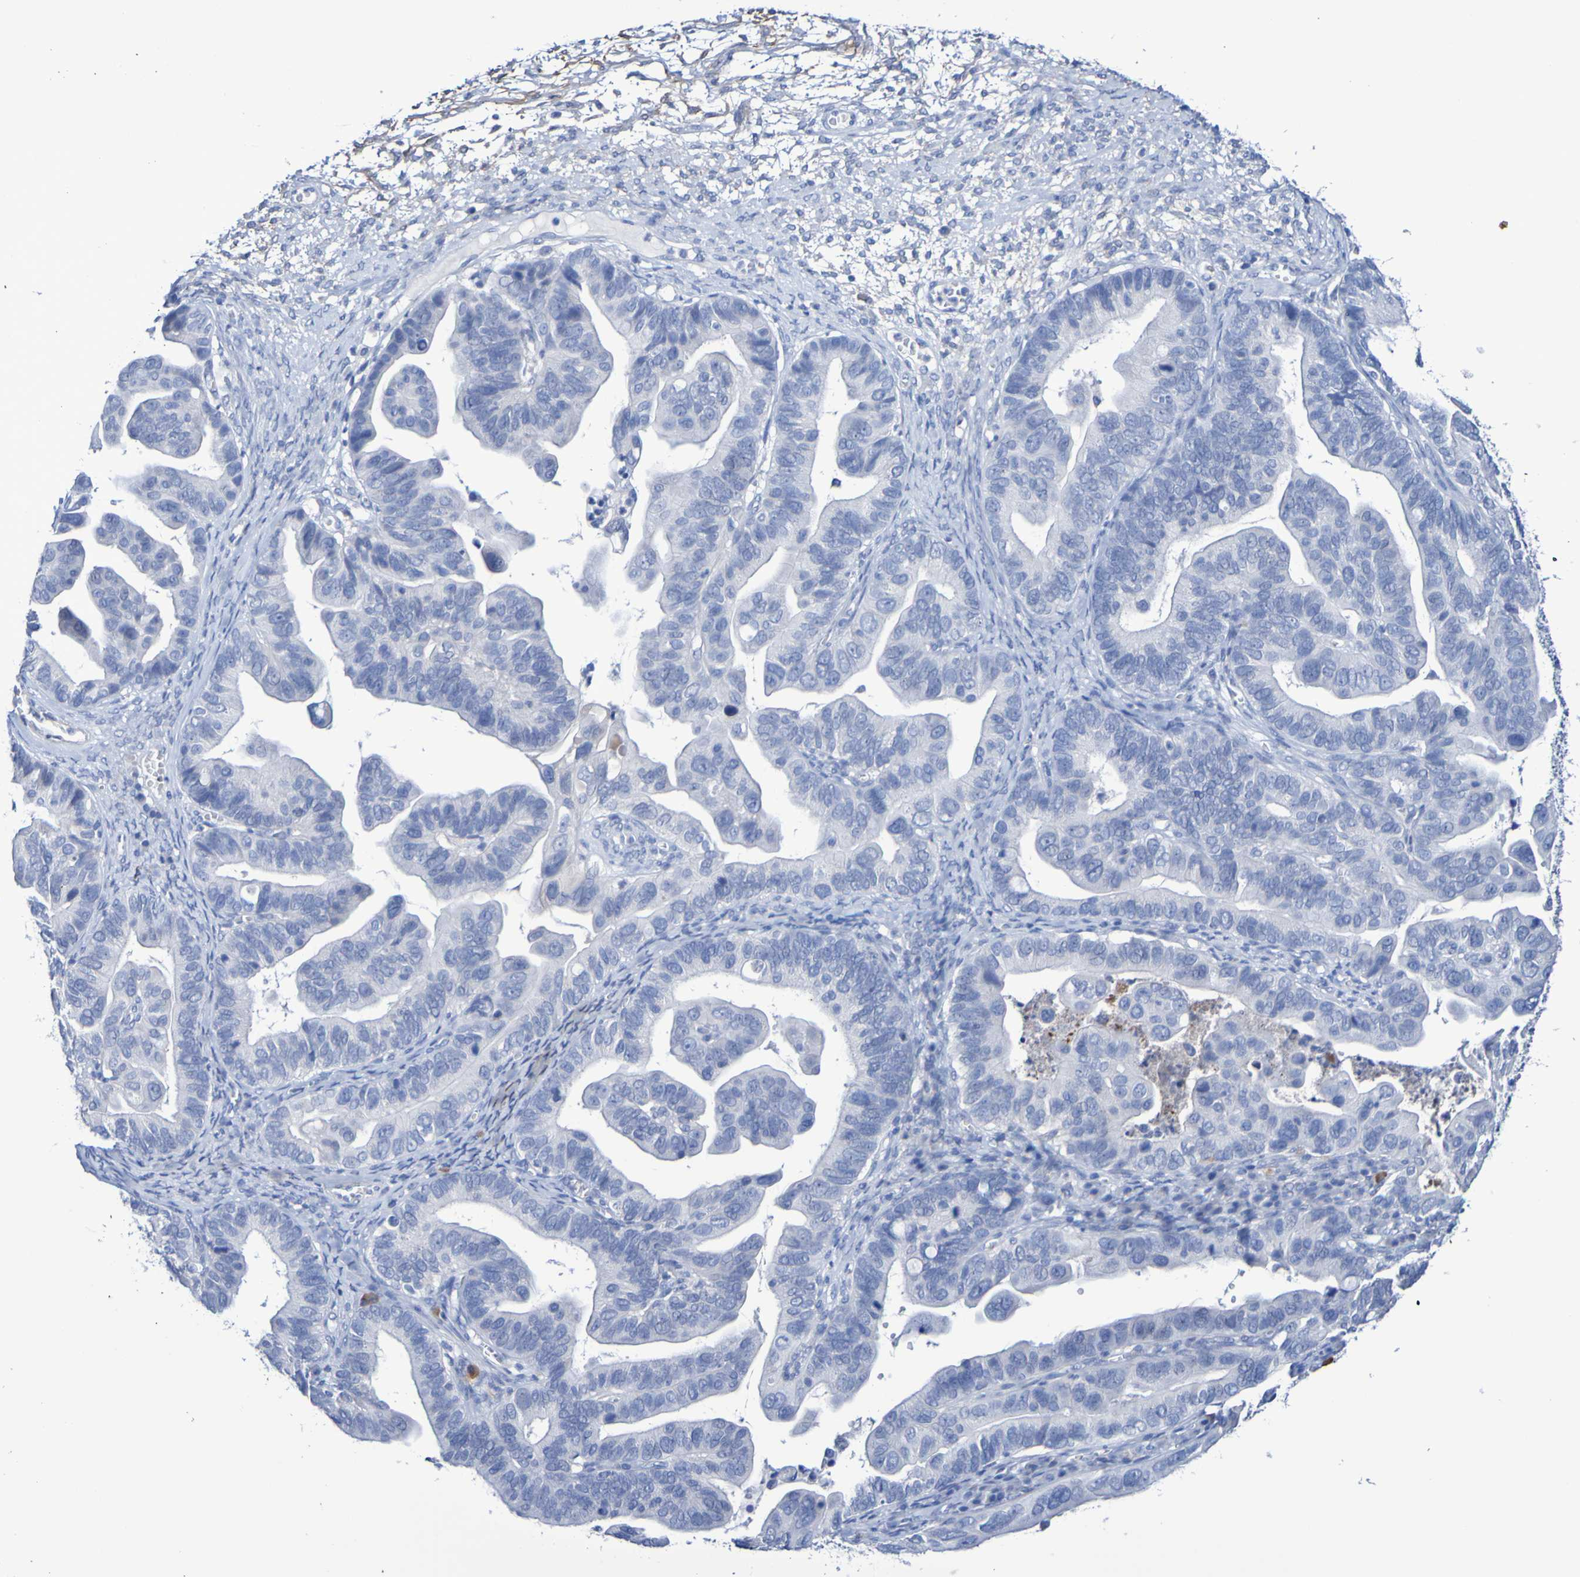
{"staining": {"intensity": "negative", "quantity": "none", "location": "none"}, "tissue": "ovarian cancer", "cell_type": "Tumor cells", "image_type": "cancer", "snomed": [{"axis": "morphology", "description": "Cystadenocarcinoma, serous, NOS"}, {"axis": "topography", "description": "Ovary"}], "caption": "This is an IHC image of serous cystadenocarcinoma (ovarian). There is no staining in tumor cells.", "gene": "SGCB", "patient": {"sex": "female", "age": 56}}